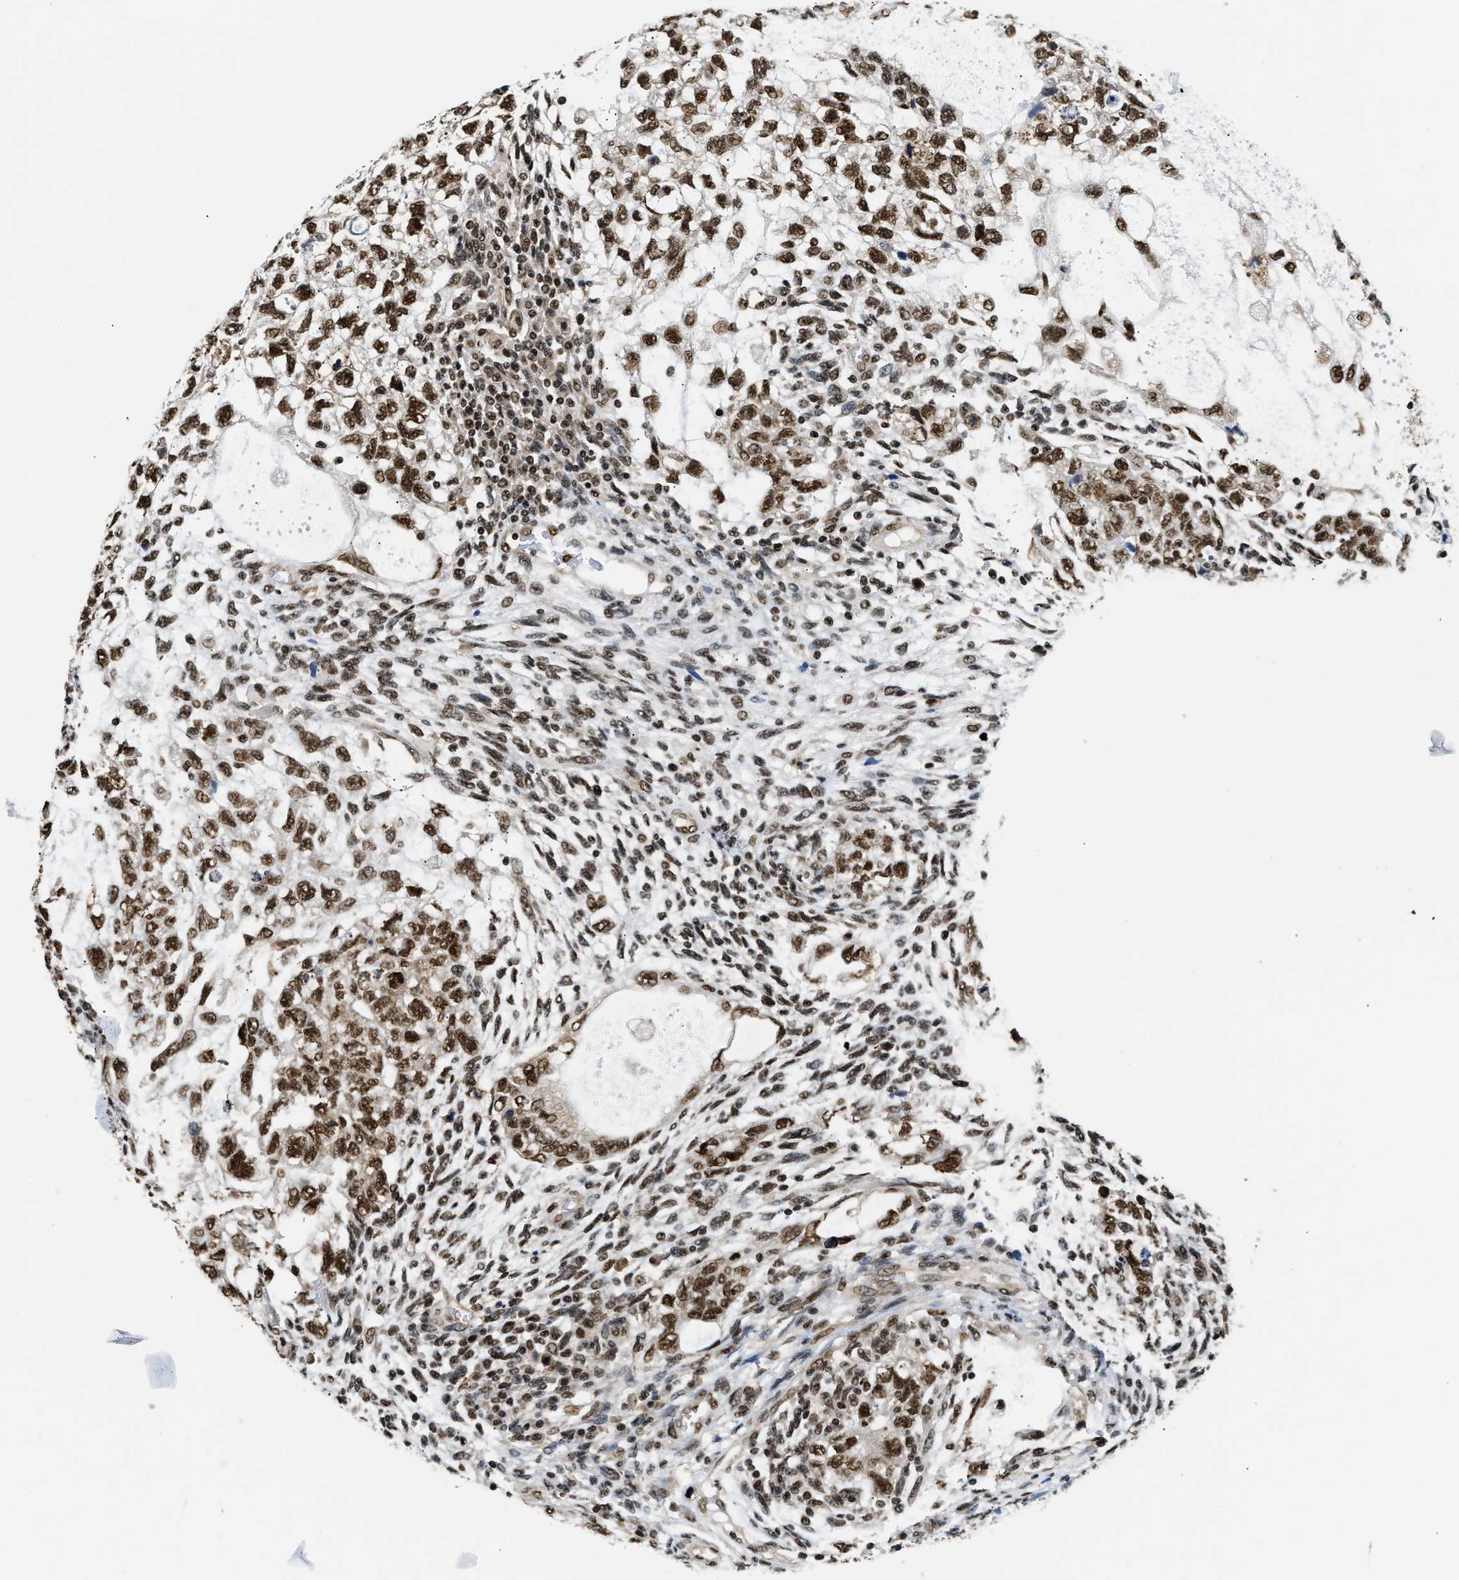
{"staining": {"intensity": "strong", "quantity": ">75%", "location": "nuclear"}, "tissue": "testis cancer", "cell_type": "Tumor cells", "image_type": "cancer", "snomed": [{"axis": "morphology", "description": "Normal tissue, NOS"}, {"axis": "morphology", "description": "Carcinoma, Embryonal, NOS"}, {"axis": "topography", "description": "Testis"}], "caption": "Immunohistochemistry (IHC) (DAB (3,3'-diaminobenzidine)) staining of testis cancer reveals strong nuclear protein positivity in about >75% of tumor cells.", "gene": "CCNDBP1", "patient": {"sex": "male", "age": 36}}